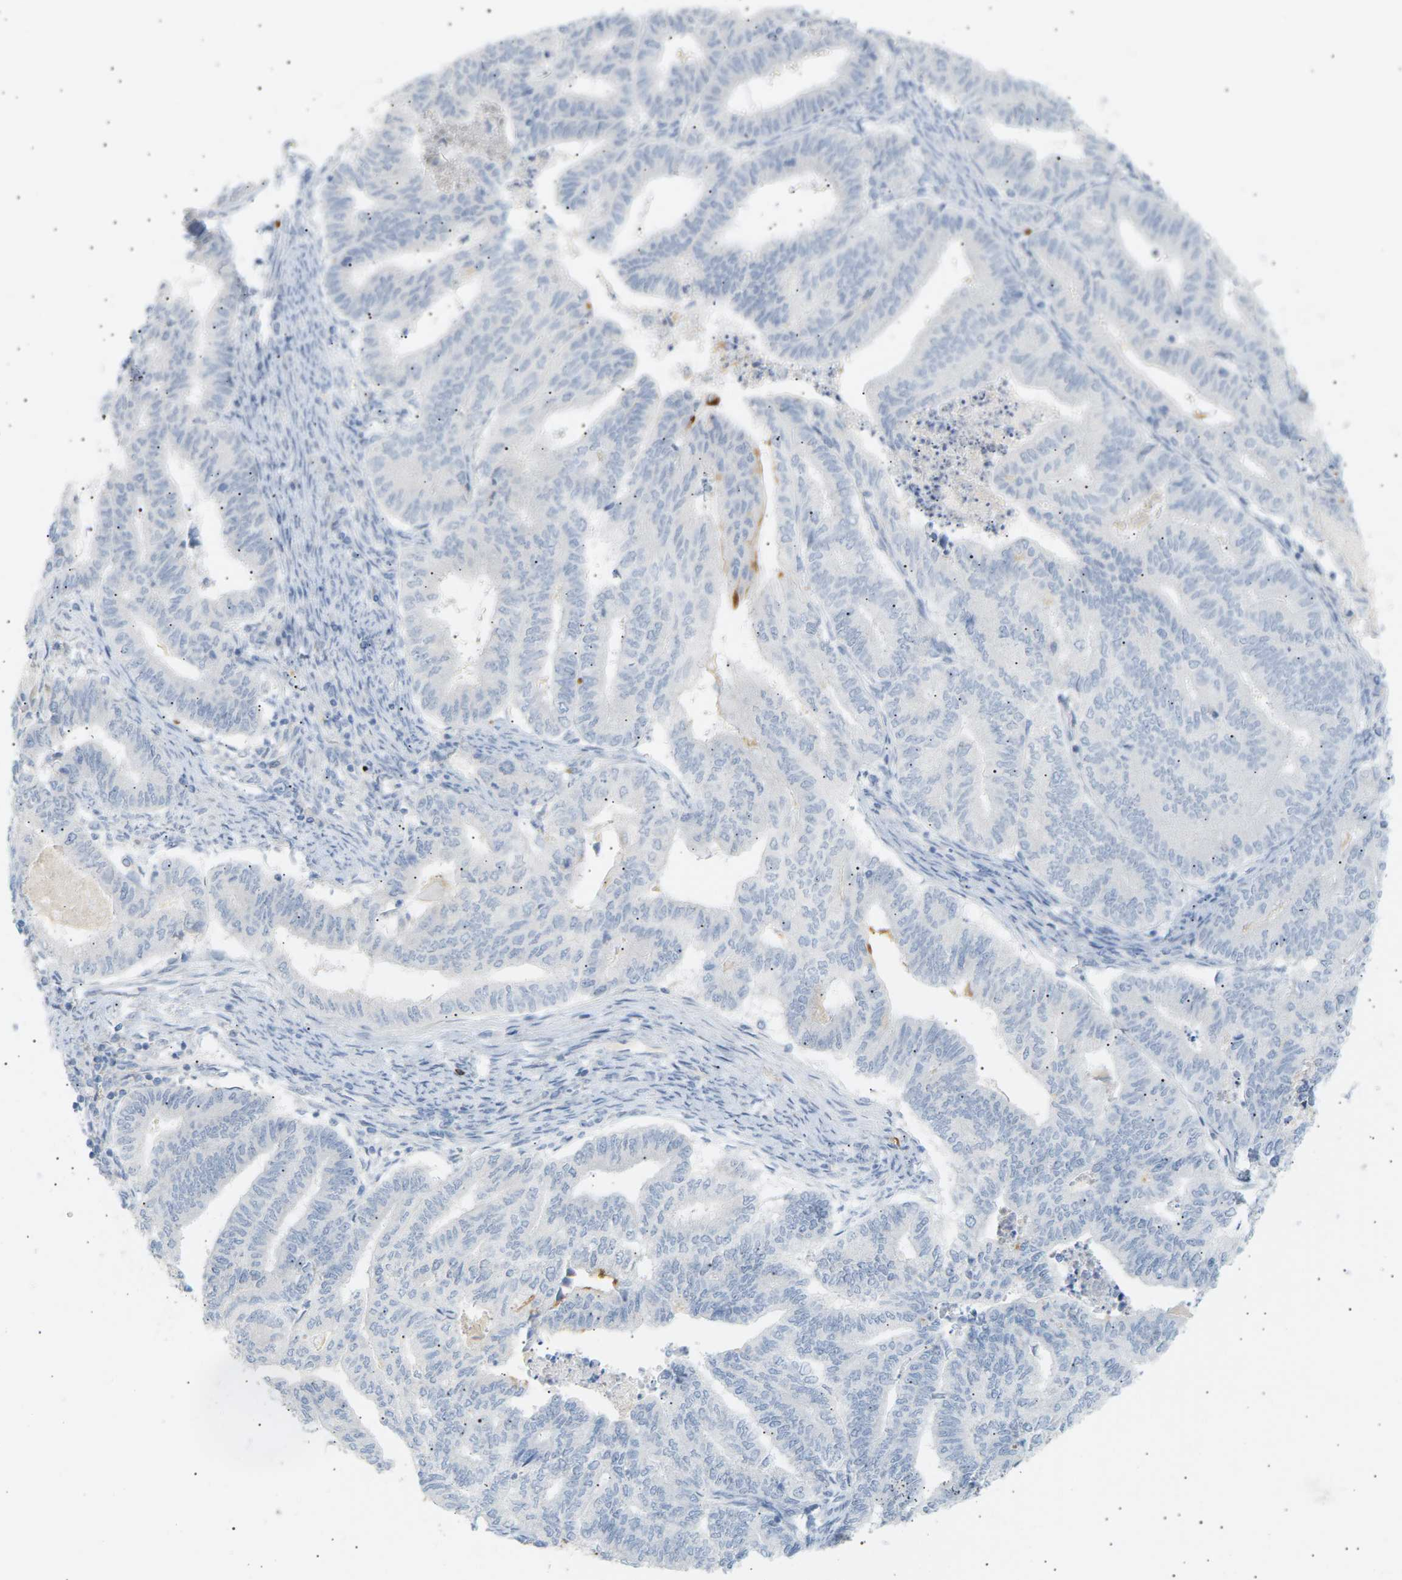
{"staining": {"intensity": "negative", "quantity": "none", "location": "none"}, "tissue": "endometrial cancer", "cell_type": "Tumor cells", "image_type": "cancer", "snomed": [{"axis": "morphology", "description": "Adenocarcinoma, NOS"}, {"axis": "topography", "description": "Endometrium"}], "caption": "Immunohistochemistry of human adenocarcinoma (endometrial) shows no positivity in tumor cells.", "gene": "CLU", "patient": {"sex": "female", "age": 79}}